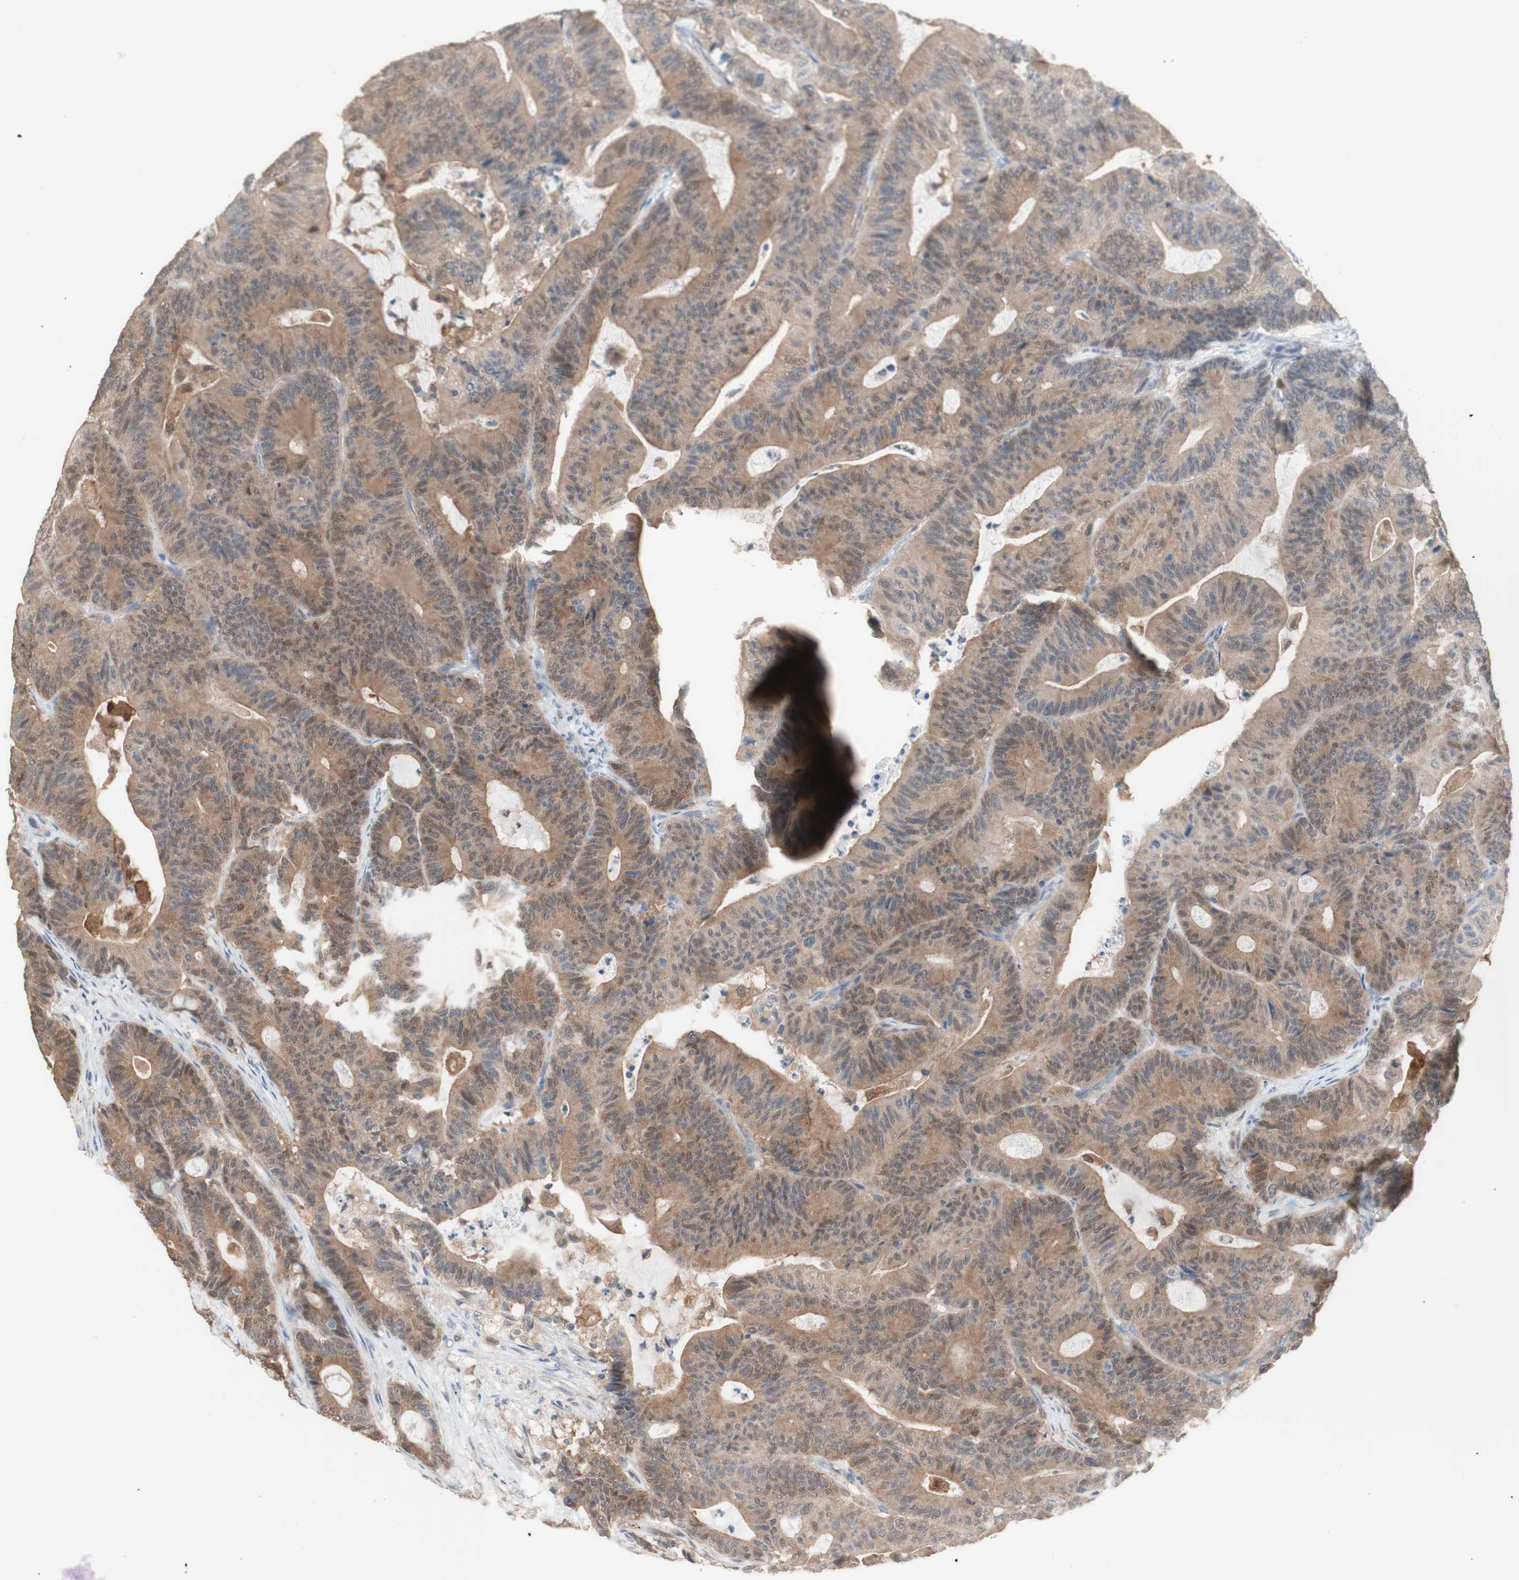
{"staining": {"intensity": "moderate", "quantity": ">75%", "location": "cytoplasmic/membranous"}, "tissue": "colorectal cancer", "cell_type": "Tumor cells", "image_type": "cancer", "snomed": [{"axis": "morphology", "description": "Adenocarcinoma, NOS"}, {"axis": "topography", "description": "Colon"}], "caption": "Tumor cells demonstrate medium levels of moderate cytoplasmic/membranous positivity in approximately >75% of cells in adenocarcinoma (colorectal).", "gene": "COMT", "patient": {"sex": "female", "age": 84}}